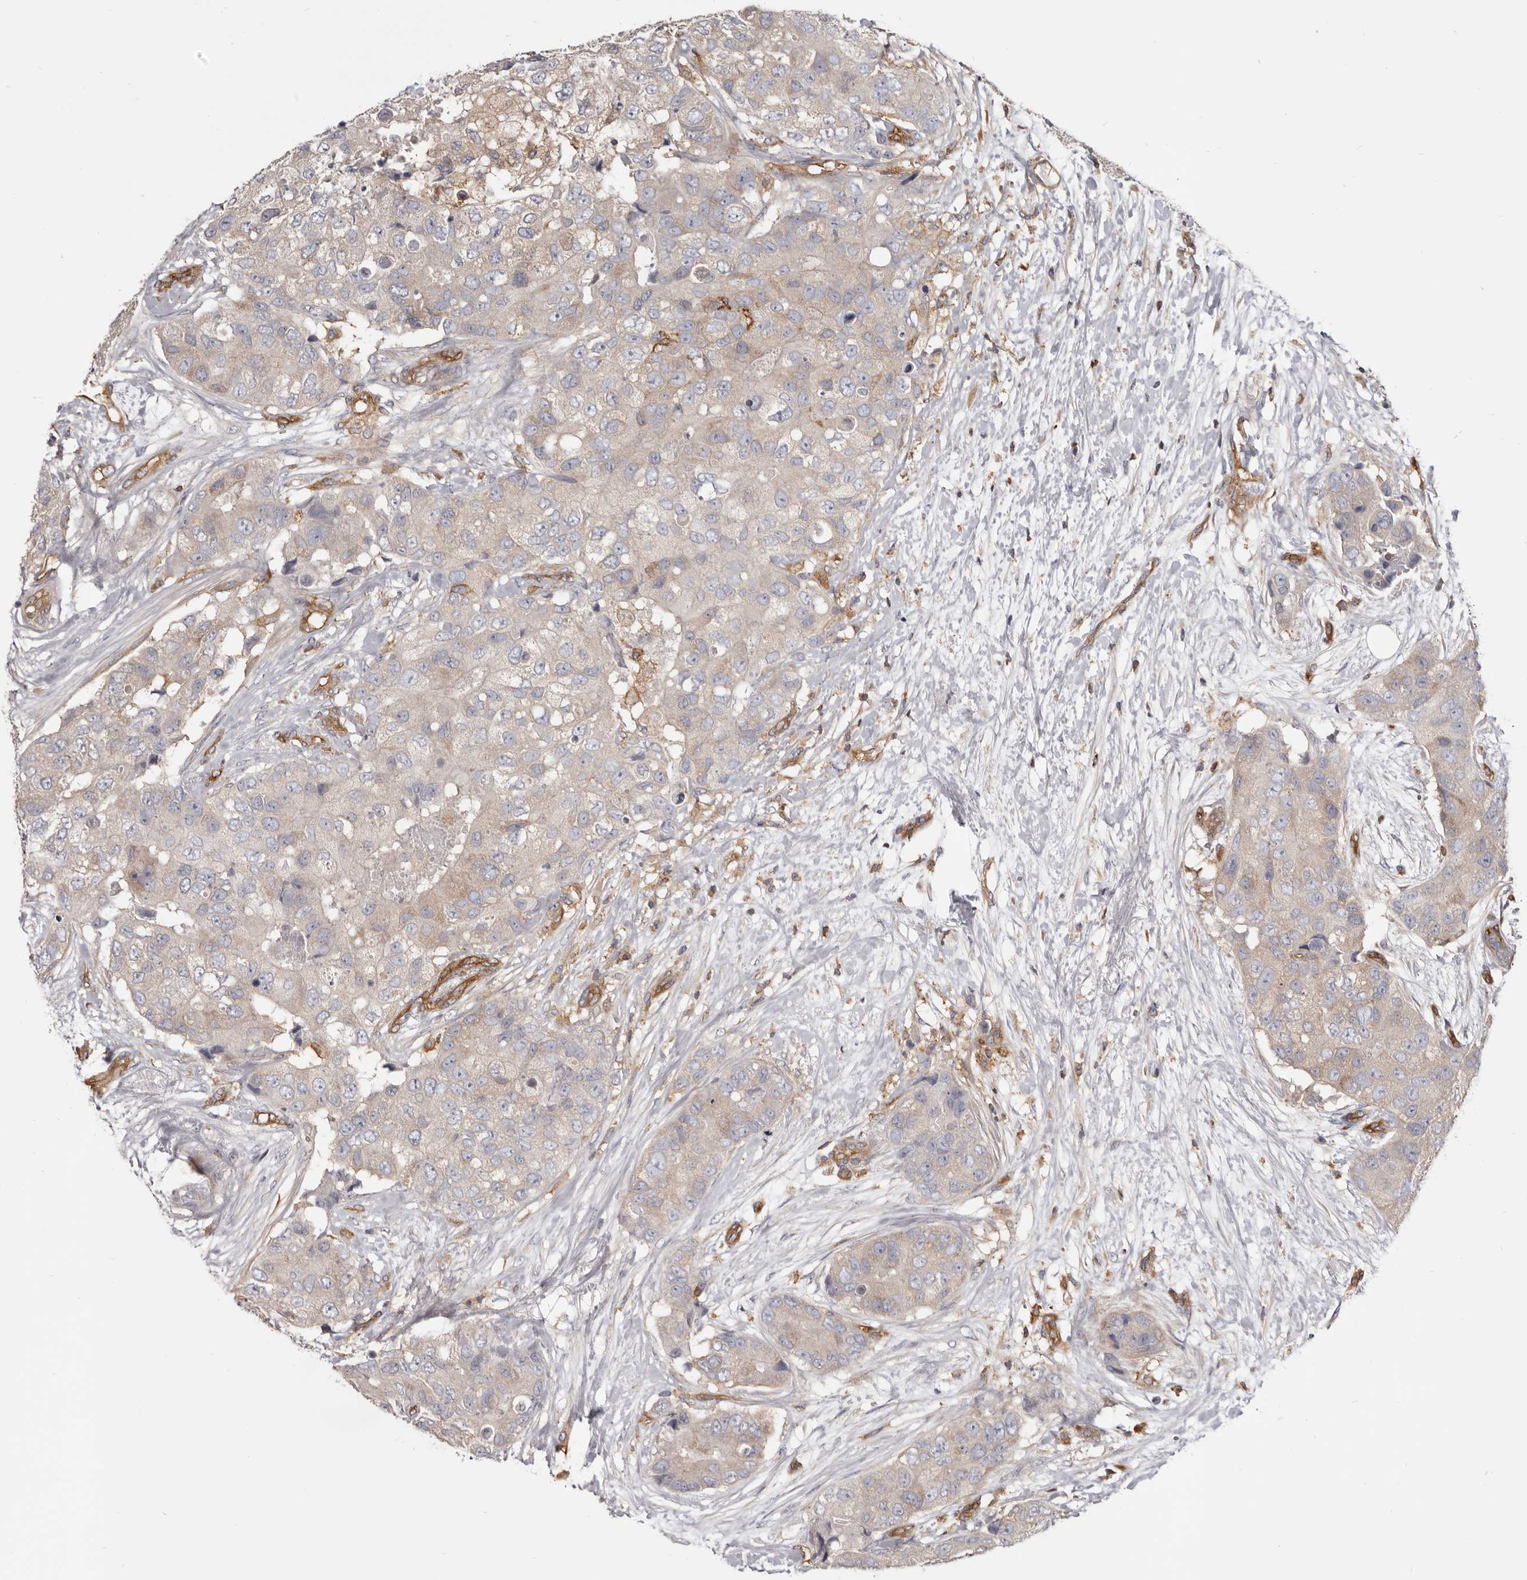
{"staining": {"intensity": "weak", "quantity": "<25%", "location": "cytoplasmic/membranous"}, "tissue": "breast cancer", "cell_type": "Tumor cells", "image_type": "cancer", "snomed": [{"axis": "morphology", "description": "Duct carcinoma"}, {"axis": "topography", "description": "Breast"}], "caption": "Breast cancer (intraductal carcinoma) was stained to show a protein in brown. There is no significant expression in tumor cells.", "gene": "CBL", "patient": {"sex": "female", "age": 62}}